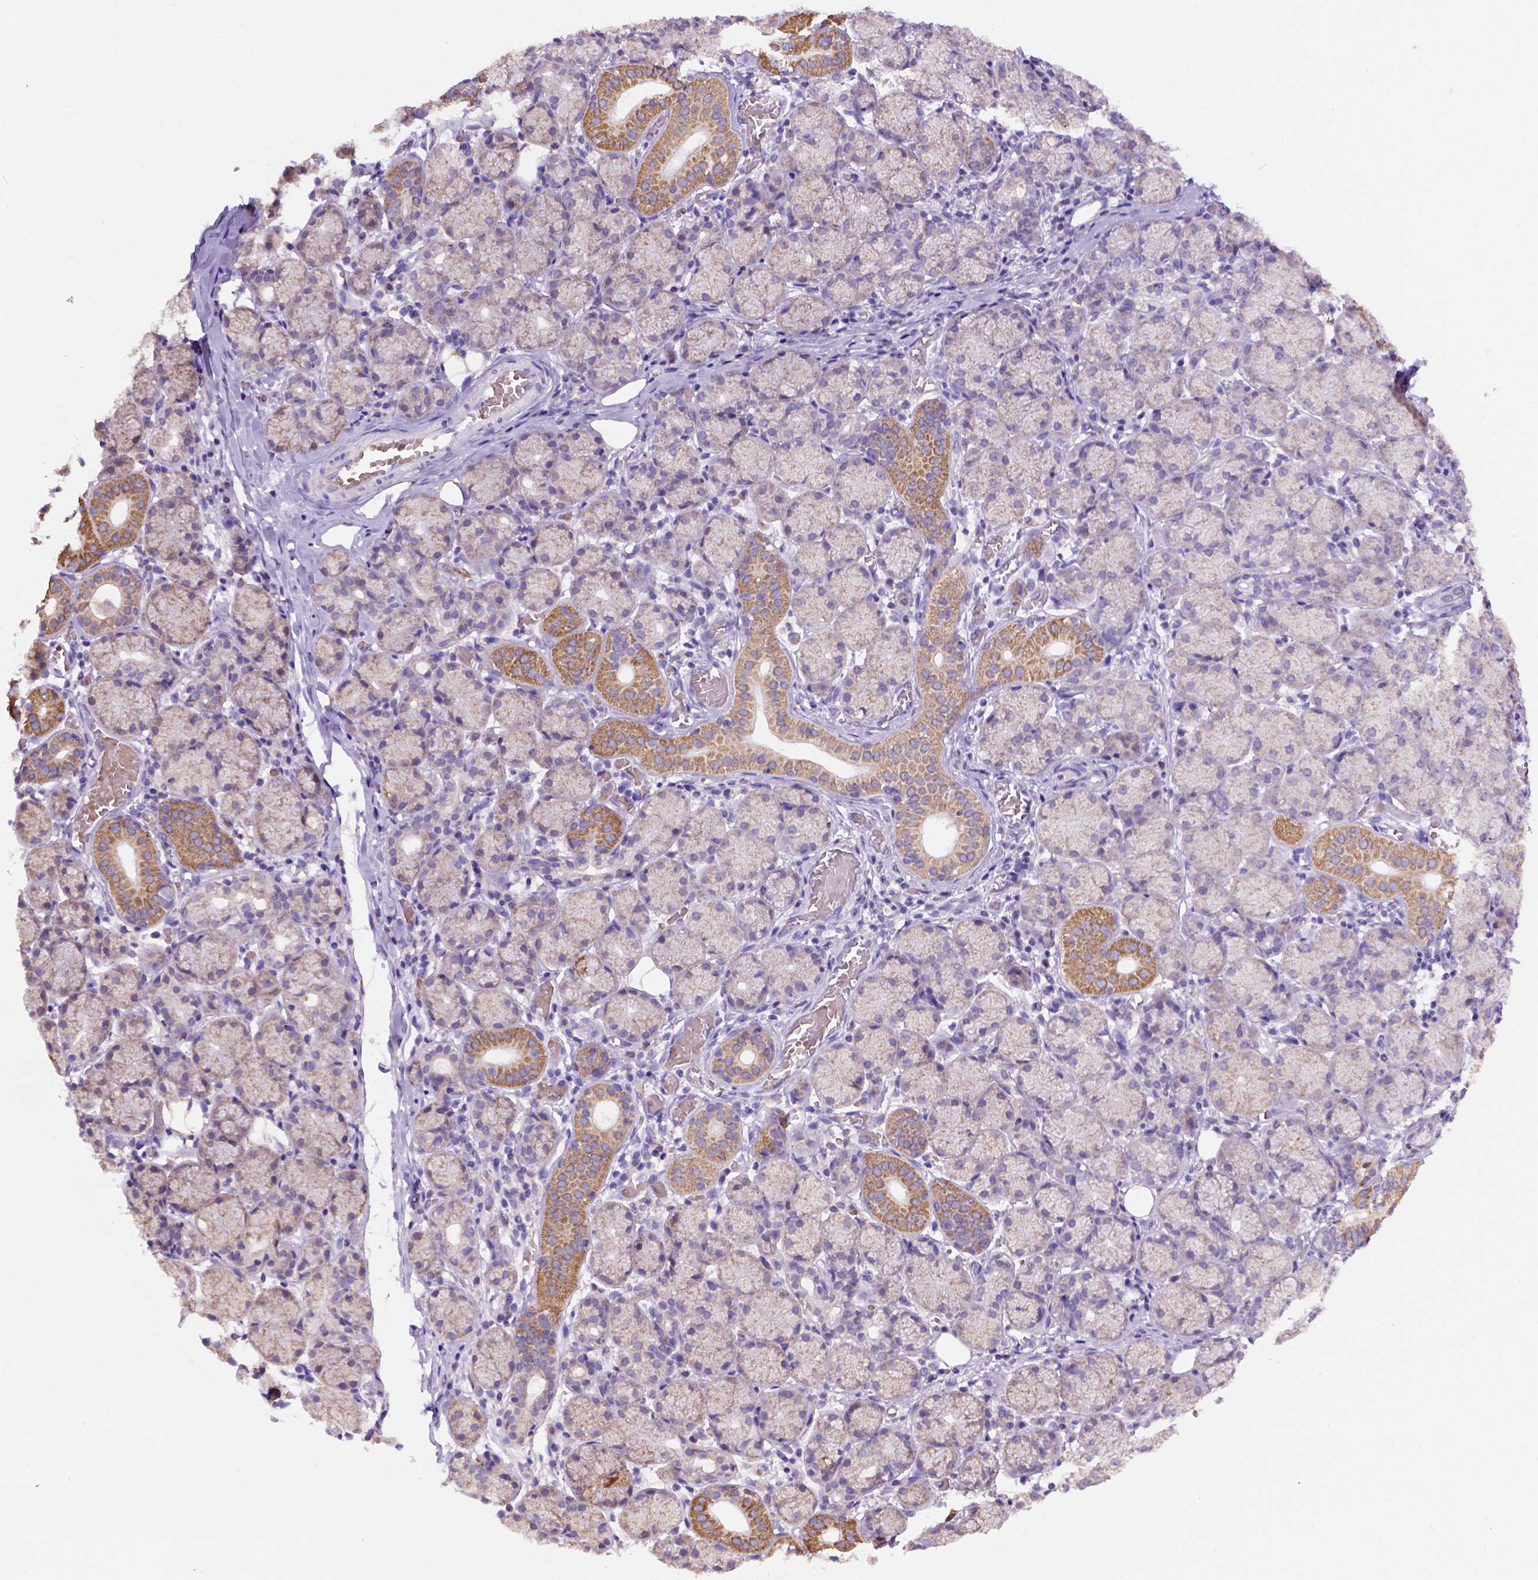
{"staining": {"intensity": "moderate", "quantity": "25%-75%", "location": "cytoplasmic/membranous"}, "tissue": "salivary gland", "cell_type": "Glandular cells", "image_type": "normal", "snomed": [{"axis": "morphology", "description": "Normal tissue, NOS"}, {"axis": "topography", "description": "Salivary gland"}, {"axis": "topography", "description": "Peripheral nerve tissue"}], "caption": "A medium amount of moderate cytoplasmic/membranous positivity is appreciated in approximately 25%-75% of glandular cells in benign salivary gland. (Stains: DAB in brown, nuclei in blue, Microscopy: brightfield microscopy at high magnification).", "gene": "L2HGDH", "patient": {"sex": "female", "age": 24}}